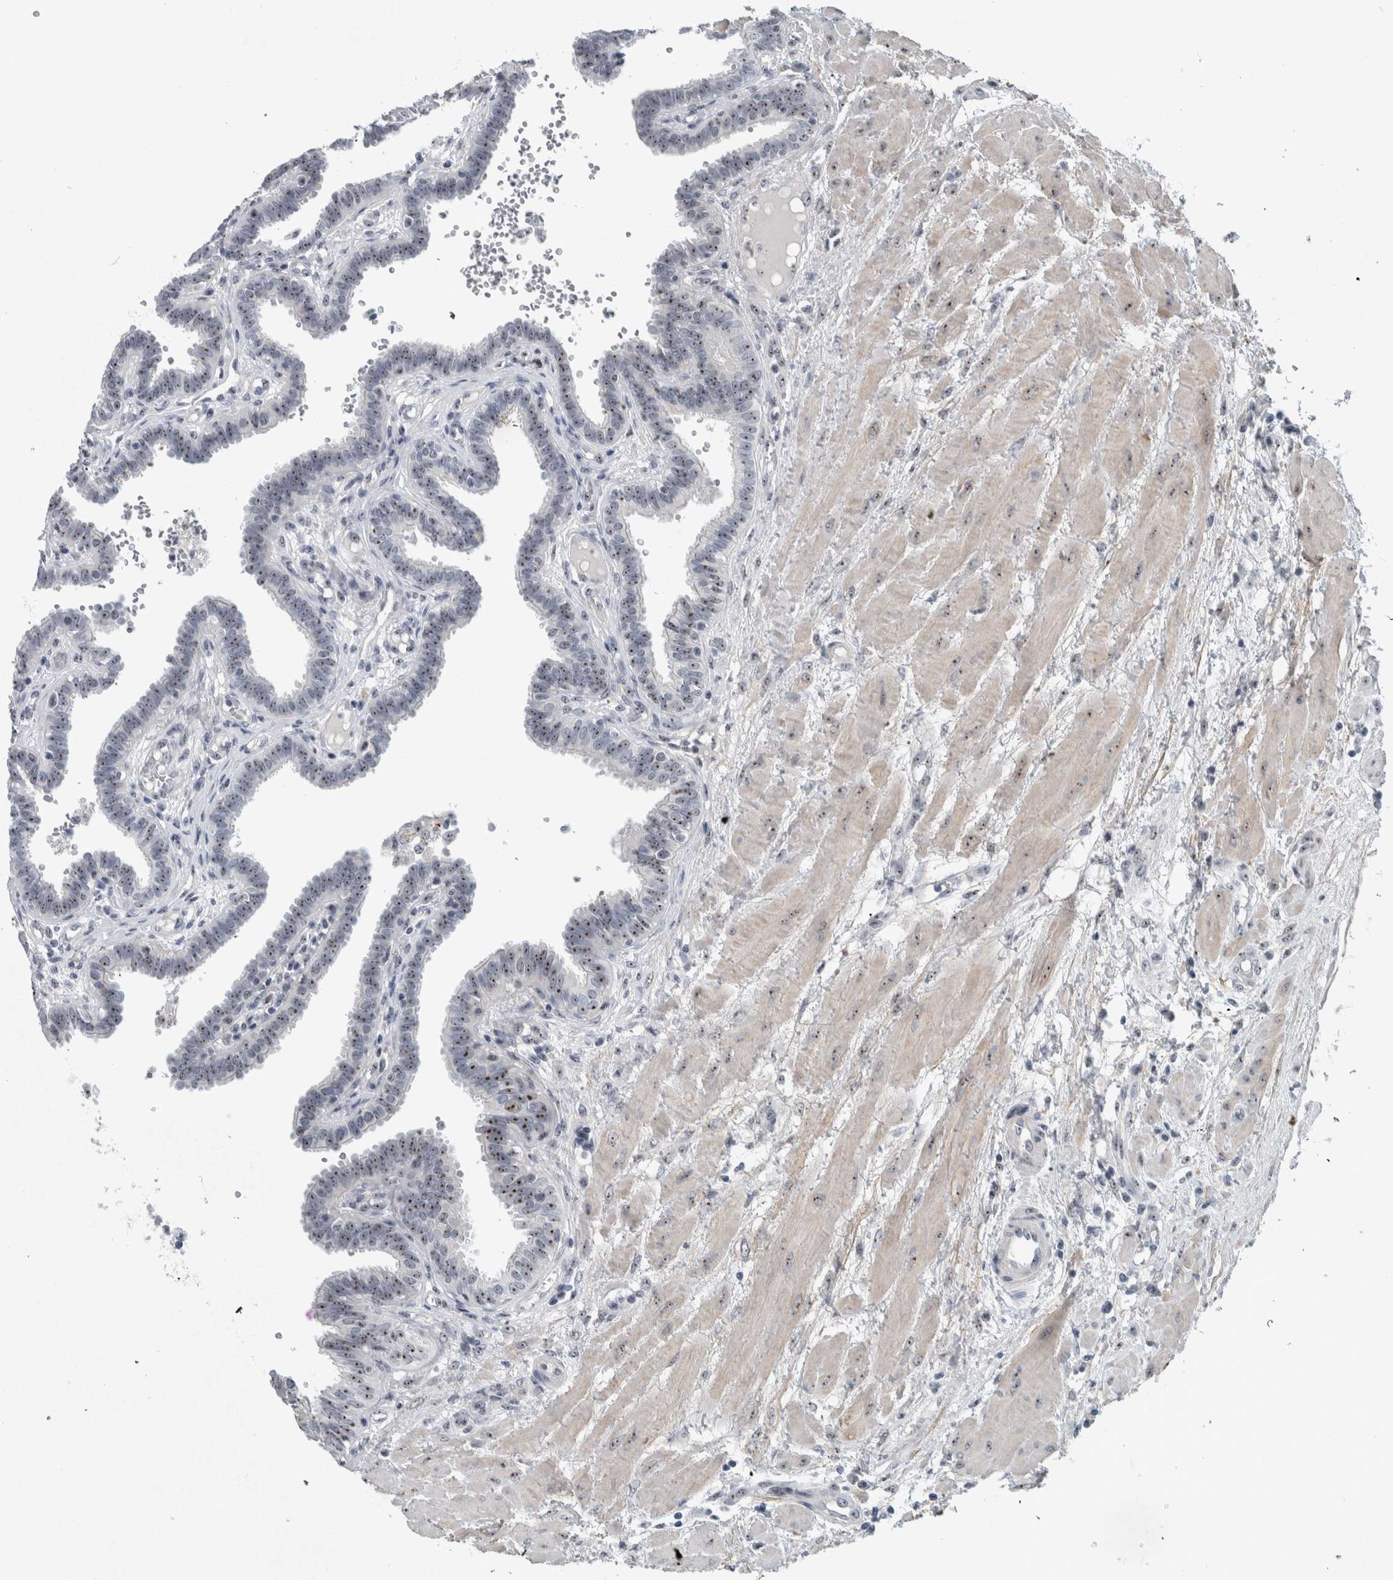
{"staining": {"intensity": "weak", "quantity": ">75%", "location": "nuclear"}, "tissue": "fallopian tube", "cell_type": "Glandular cells", "image_type": "normal", "snomed": [{"axis": "morphology", "description": "Normal tissue, NOS"}, {"axis": "topography", "description": "Fallopian tube"}], "caption": "Protein staining of unremarkable fallopian tube demonstrates weak nuclear staining in about >75% of glandular cells.", "gene": "UTP6", "patient": {"sex": "female", "age": 32}}